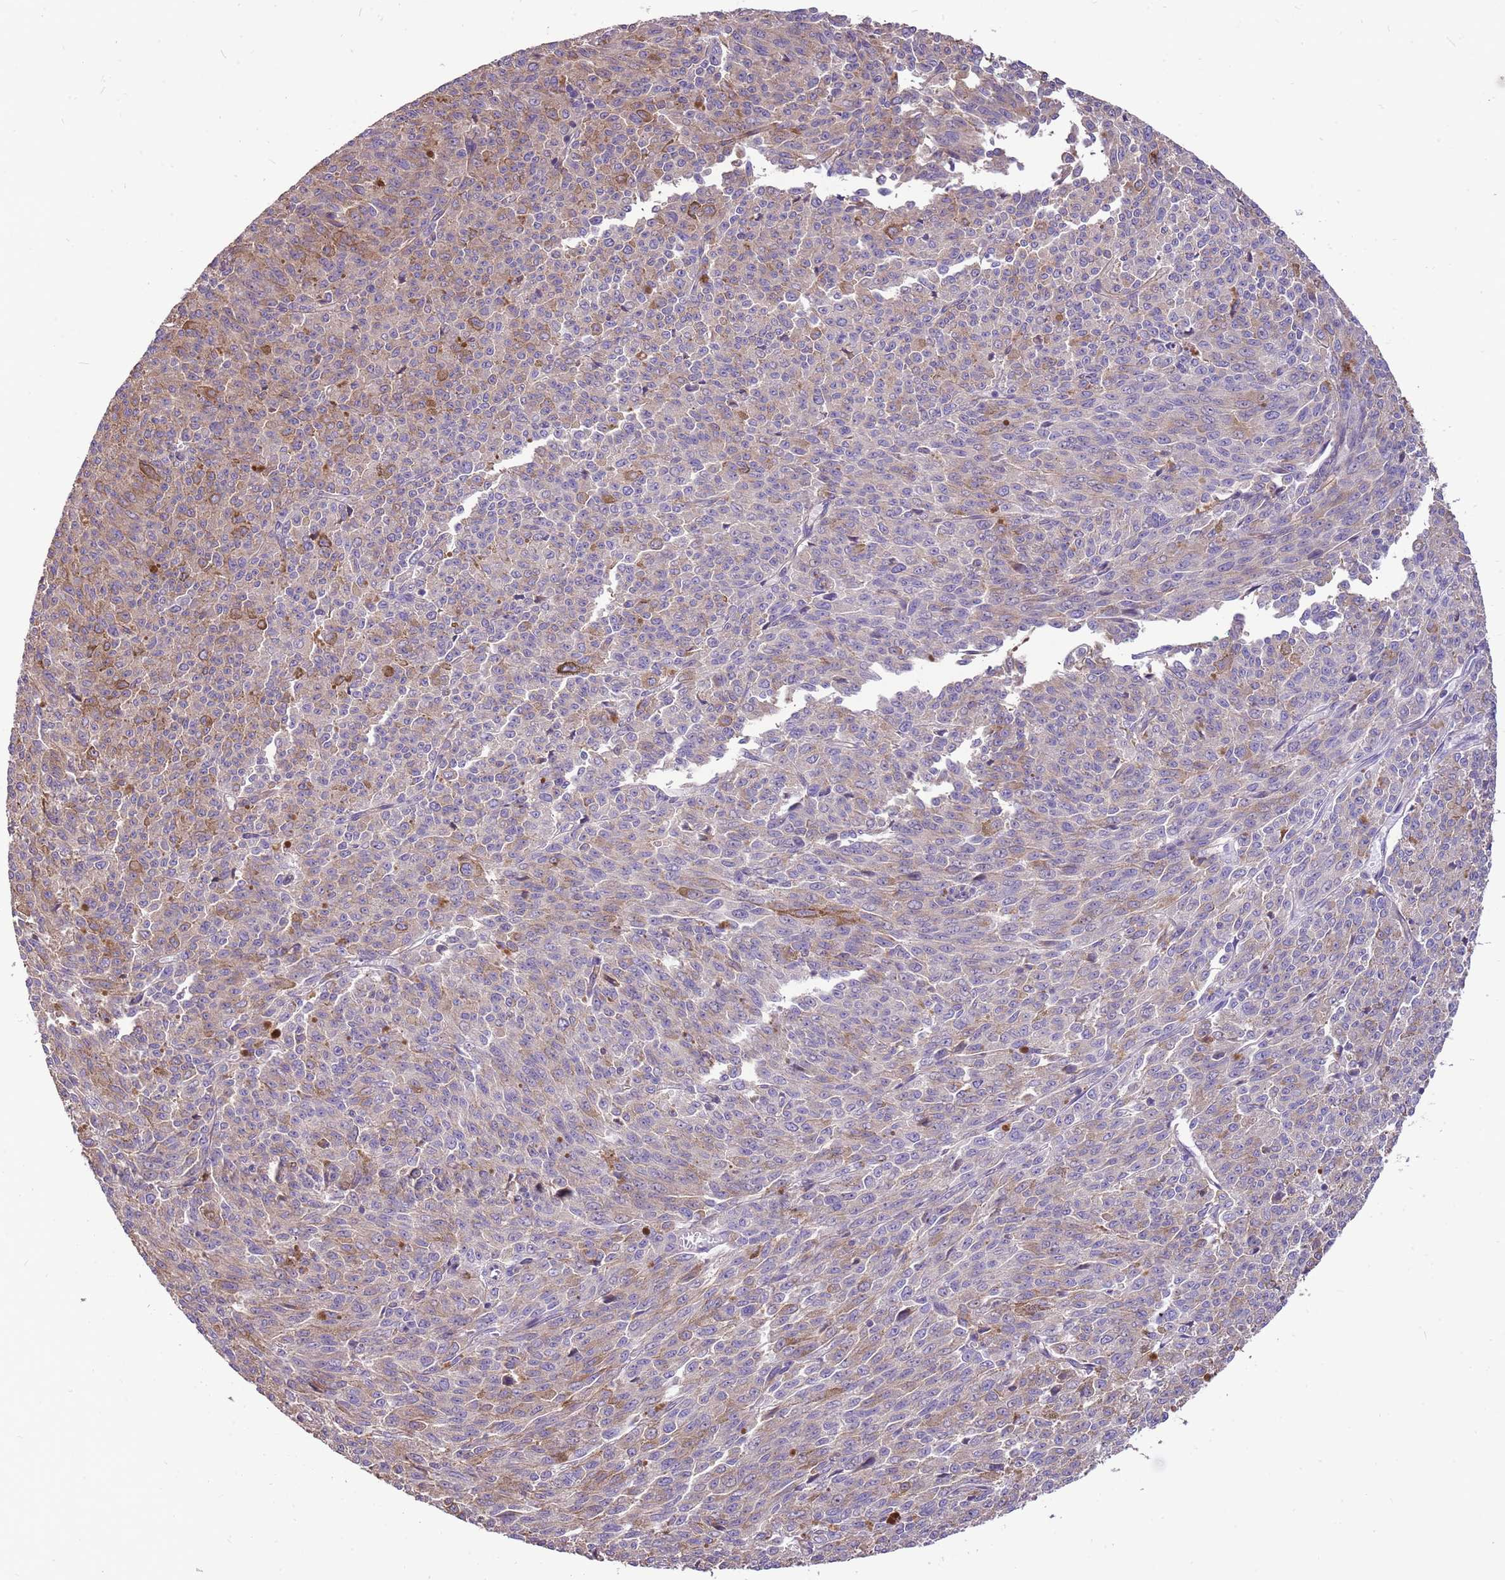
{"staining": {"intensity": "weak", "quantity": "<25%", "location": "cytoplasmic/membranous"}, "tissue": "melanoma", "cell_type": "Tumor cells", "image_type": "cancer", "snomed": [{"axis": "morphology", "description": "Malignant melanoma, NOS"}, {"axis": "topography", "description": "Skin"}], "caption": "Immunohistochemistry (IHC) of melanoma shows no staining in tumor cells.", "gene": "WASHC4", "patient": {"sex": "female", "age": 52}}